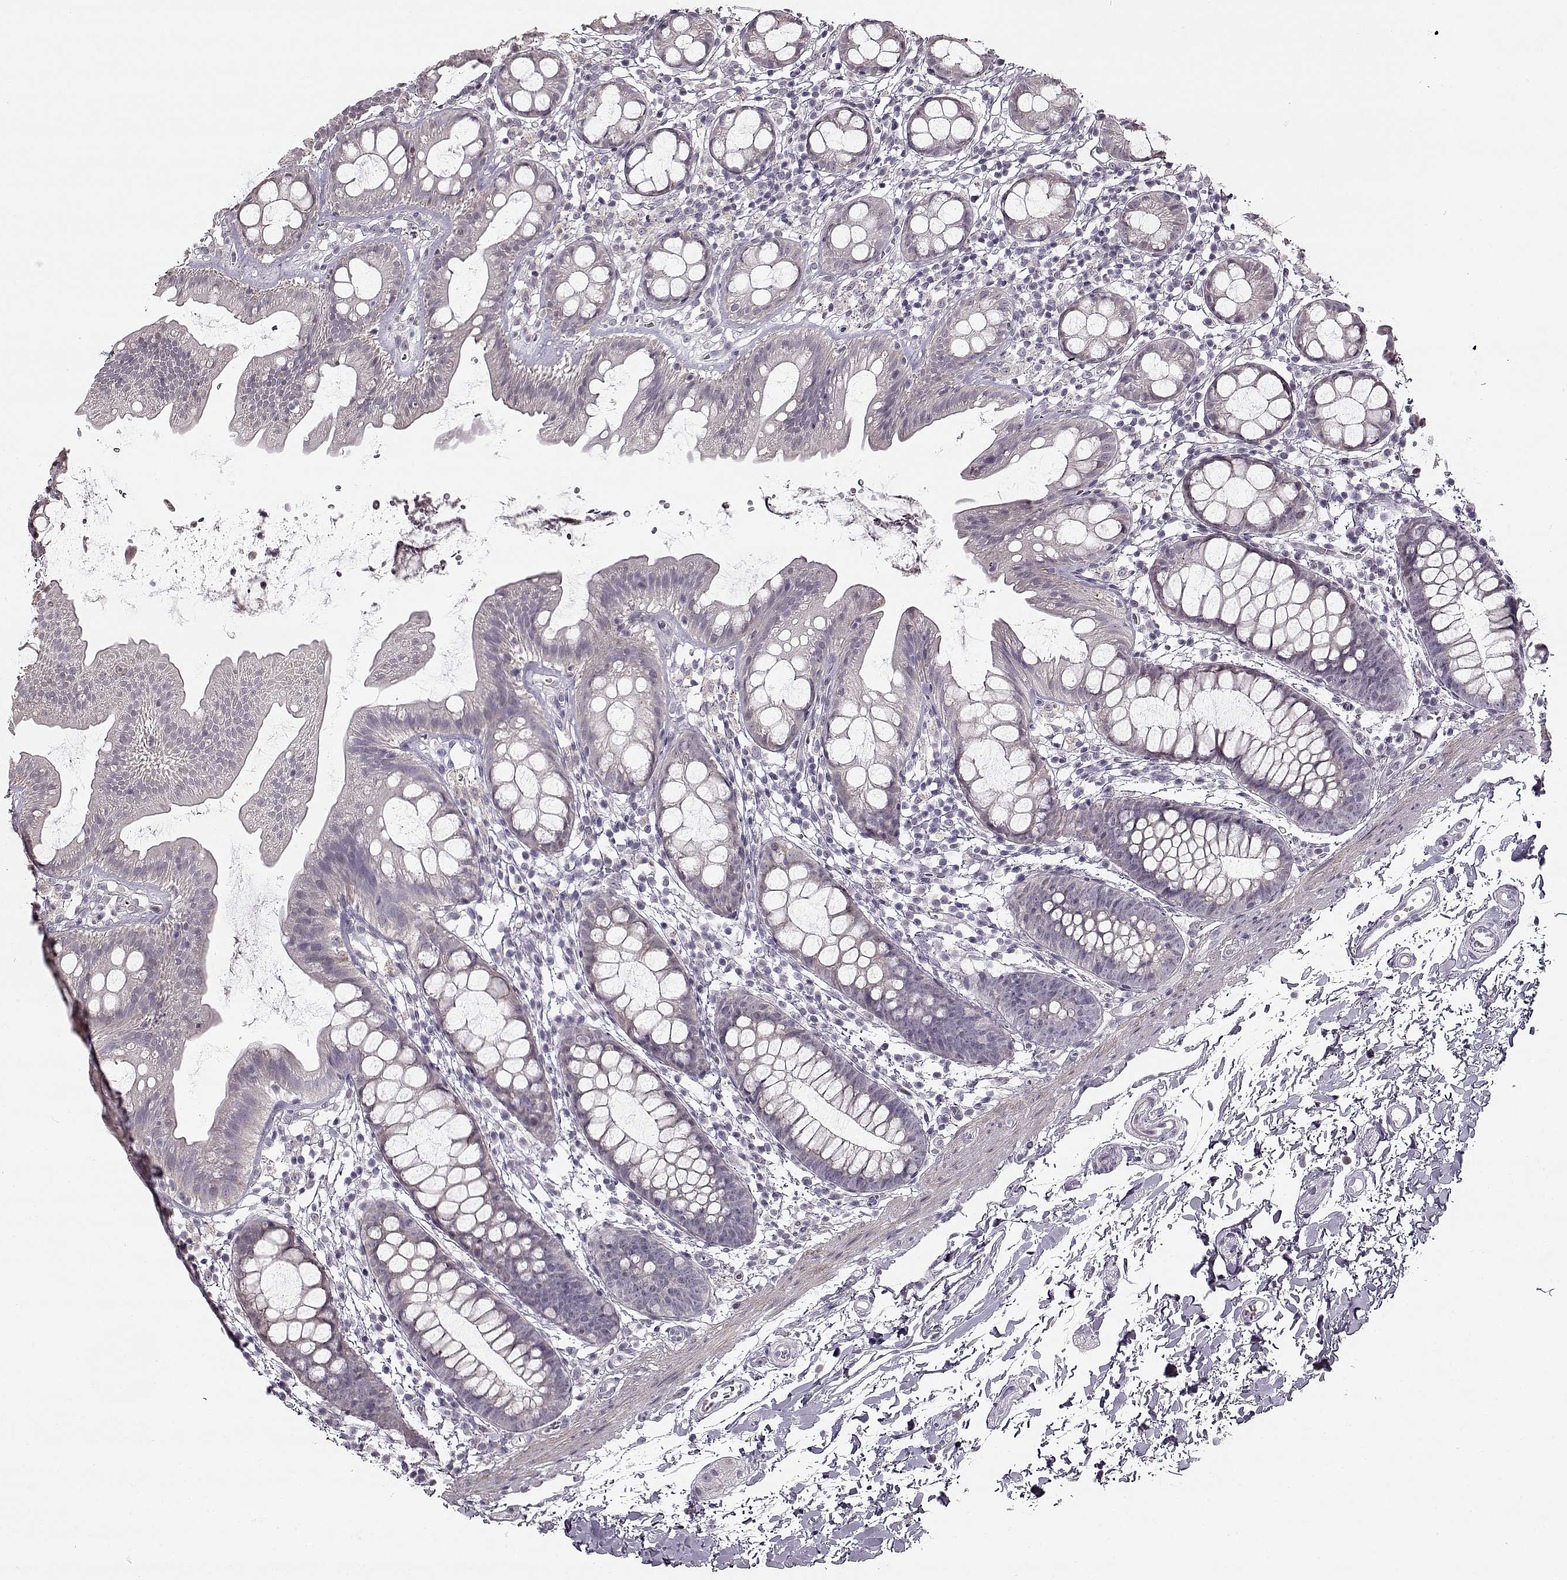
{"staining": {"intensity": "negative", "quantity": "none", "location": "none"}, "tissue": "rectum", "cell_type": "Glandular cells", "image_type": "normal", "snomed": [{"axis": "morphology", "description": "Normal tissue, NOS"}, {"axis": "topography", "description": "Rectum"}], "caption": "Immunohistochemical staining of normal human rectum demonstrates no significant staining in glandular cells. (Stains: DAB (3,3'-diaminobenzidine) immunohistochemistry (IHC) with hematoxylin counter stain, Microscopy: brightfield microscopy at high magnification).", "gene": "MAP6D1", "patient": {"sex": "male", "age": 57}}